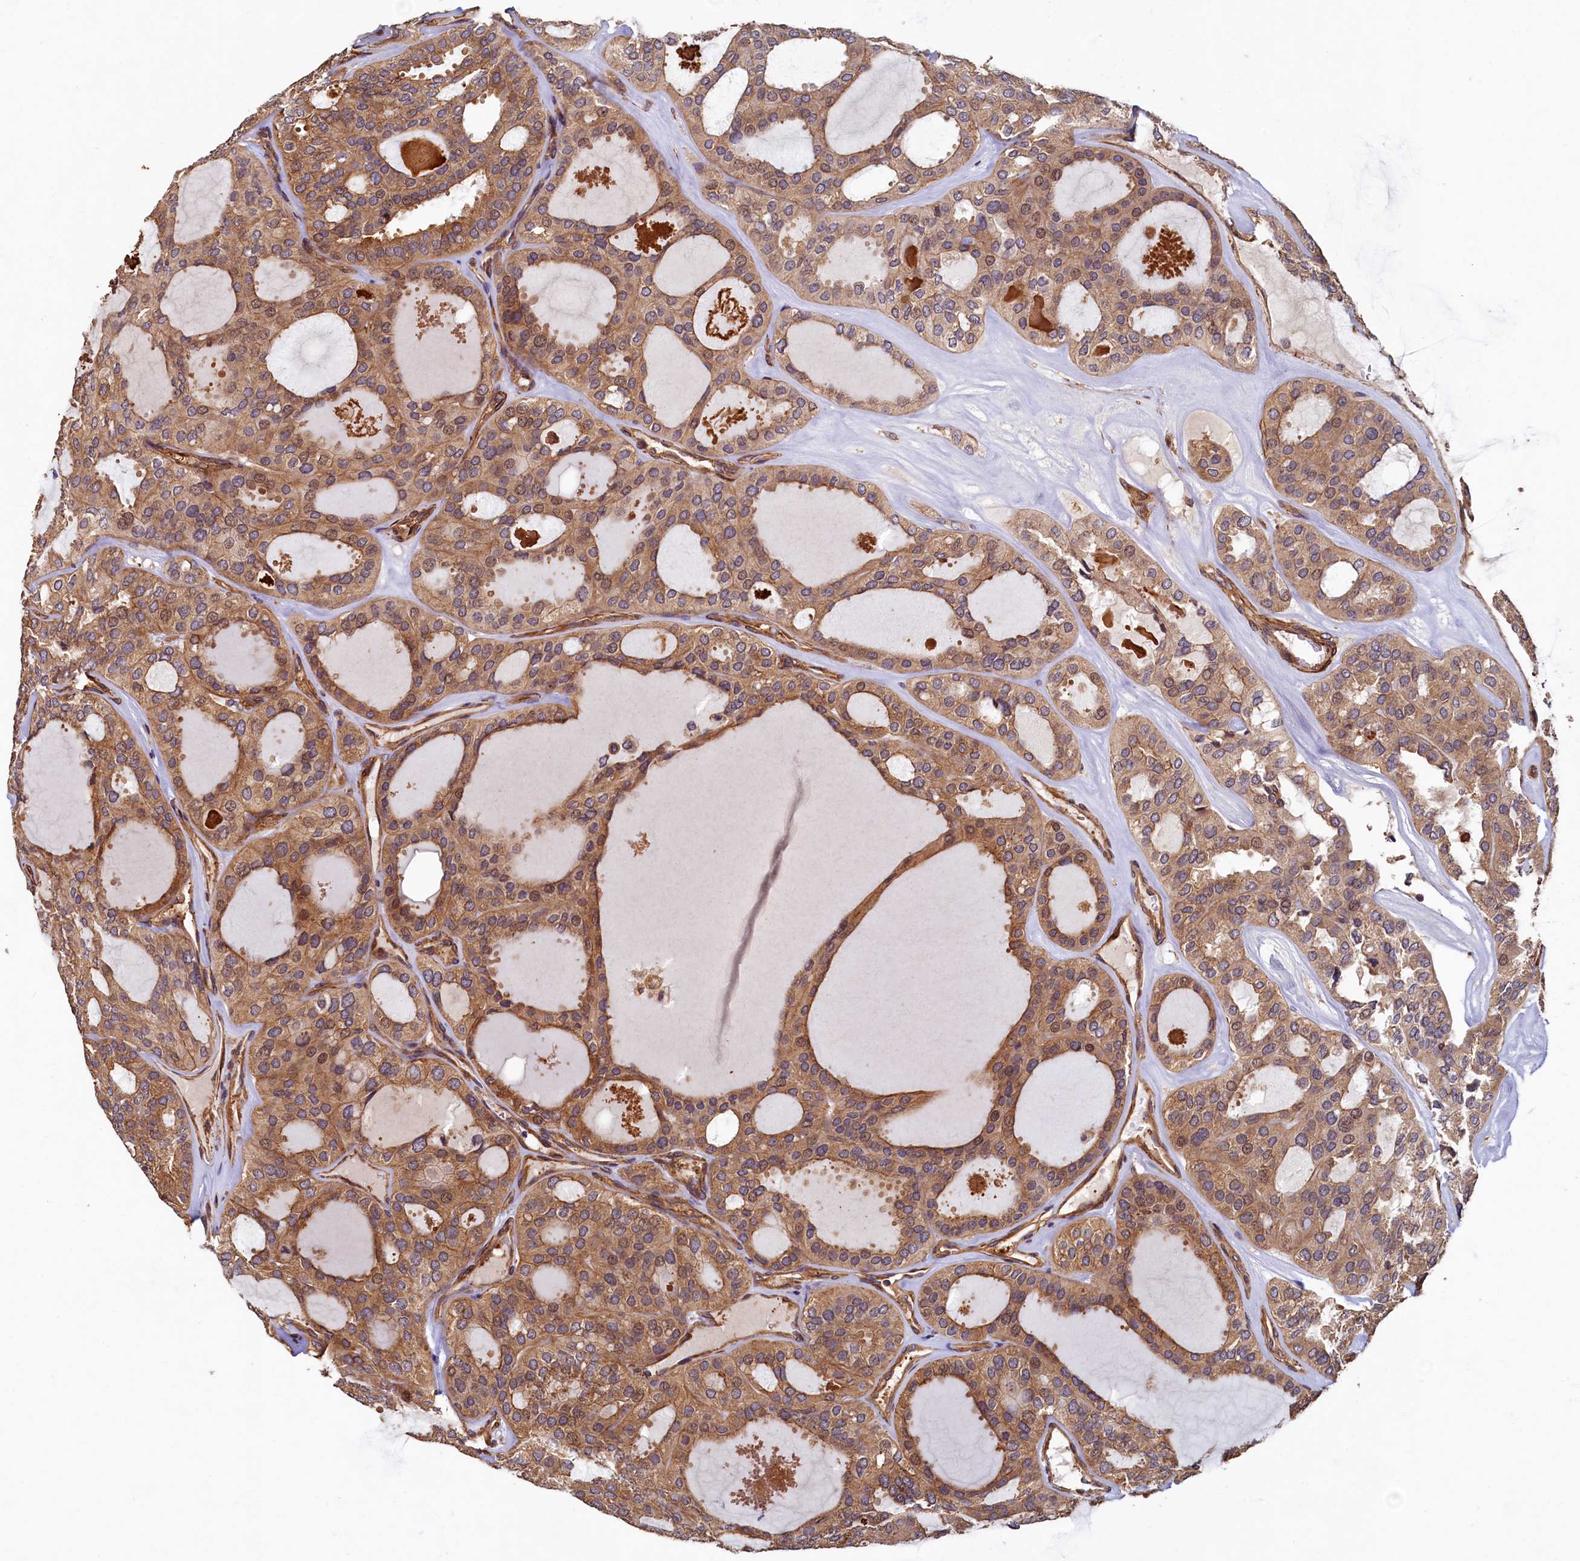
{"staining": {"intensity": "moderate", "quantity": ">75%", "location": "cytoplasmic/membranous"}, "tissue": "thyroid cancer", "cell_type": "Tumor cells", "image_type": "cancer", "snomed": [{"axis": "morphology", "description": "Follicular adenoma carcinoma, NOS"}, {"axis": "topography", "description": "Thyroid gland"}], "caption": "Immunohistochemistry (IHC) photomicrograph of human thyroid cancer (follicular adenoma carcinoma) stained for a protein (brown), which shows medium levels of moderate cytoplasmic/membranous positivity in about >75% of tumor cells.", "gene": "CCDC102B", "patient": {"sex": "male", "age": 75}}